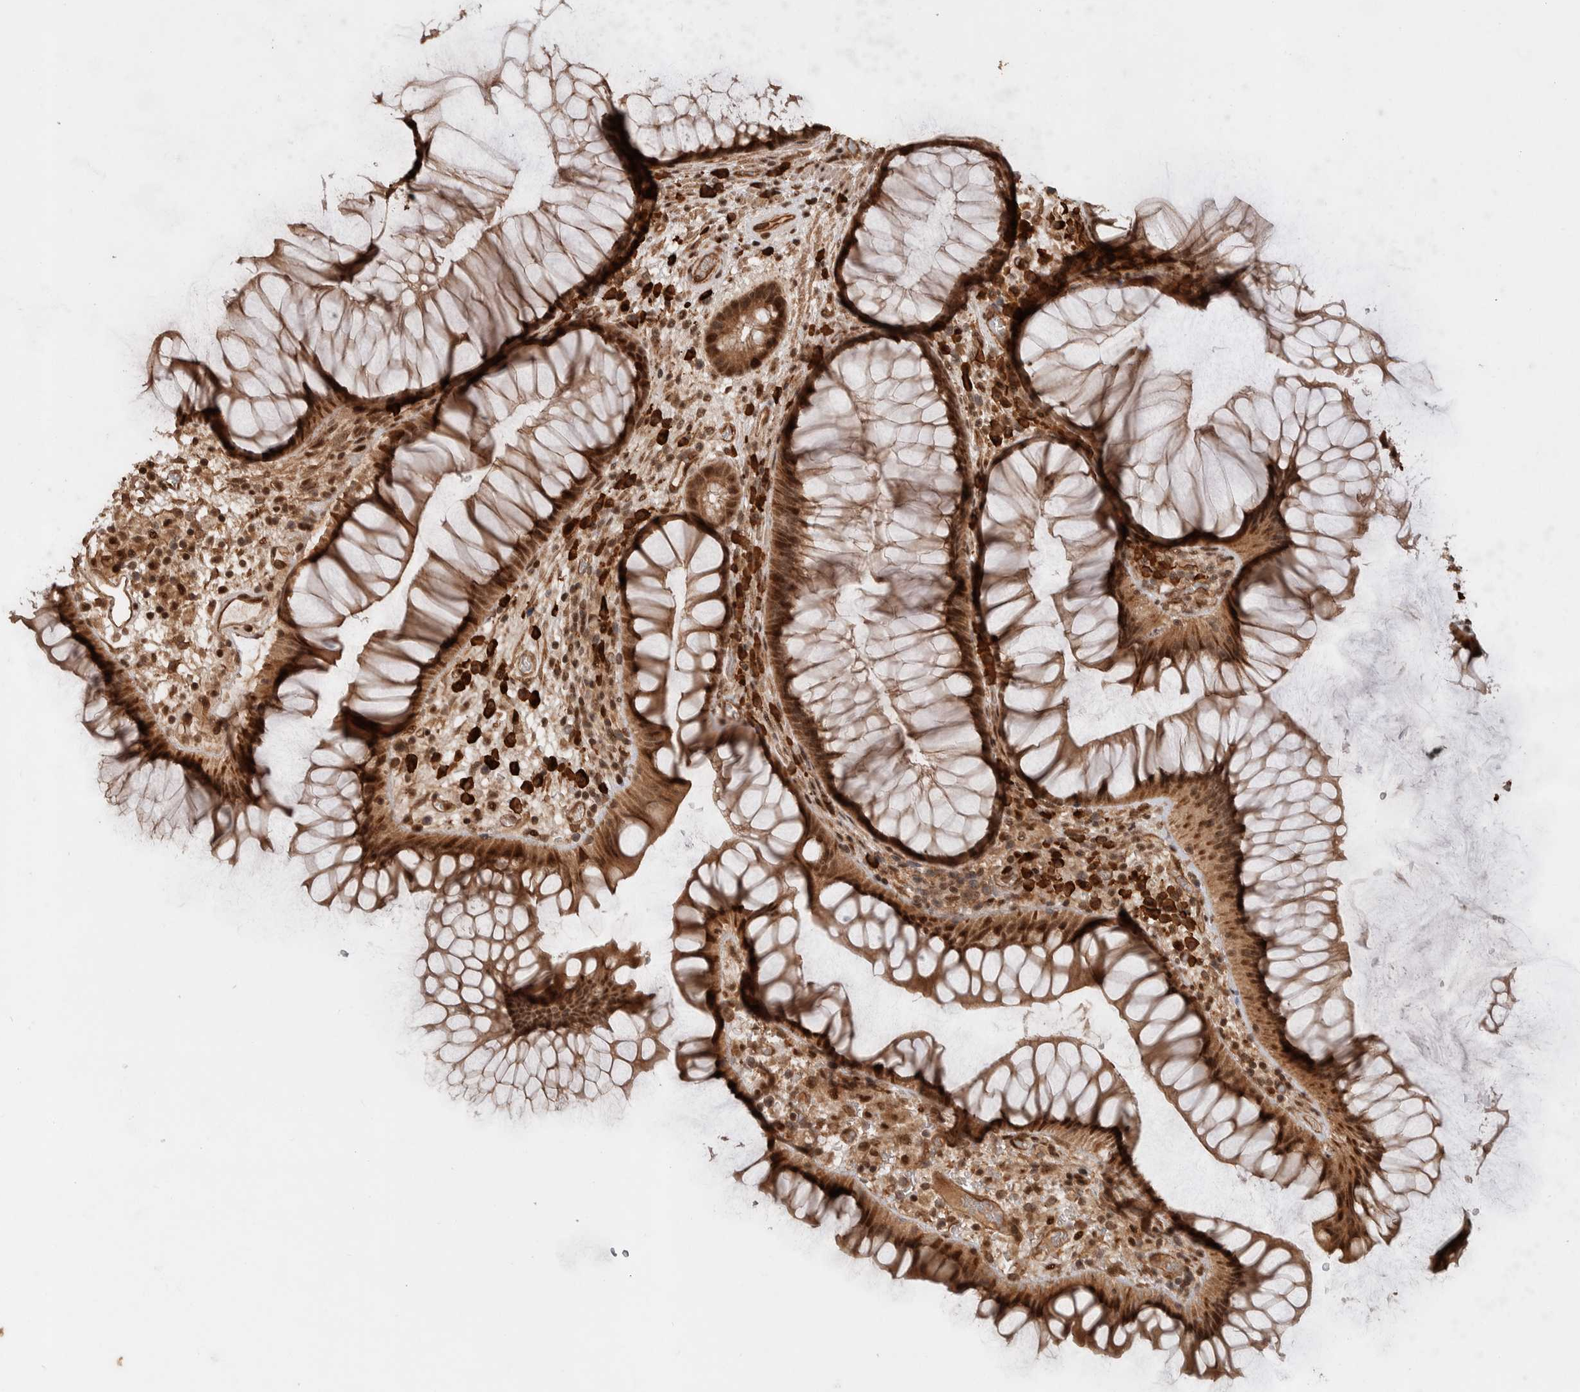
{"staining": {"intensity": "strong", "quantity": ">75%", "location": "cytoplasmic/membranous,nuclear"}, "tissue": "rectum", "cell_type": "Glandular cells", "image_type": "normal", "snomed": [{"axis": "morphology", "description": "Normal tissue, NOS"}, {"axis": "topography", "description": "Rectum"}], "caption": "Rectum stained with DAB (3,3'-diaminobenzidine) immunohistochemistry demonstrates high levels of strong cytoplasmic/membranous,nuclear staining in about >75% of glandular cells.", "gene": "TOR1B", "patient": {"sex": "male", "age": 51}}